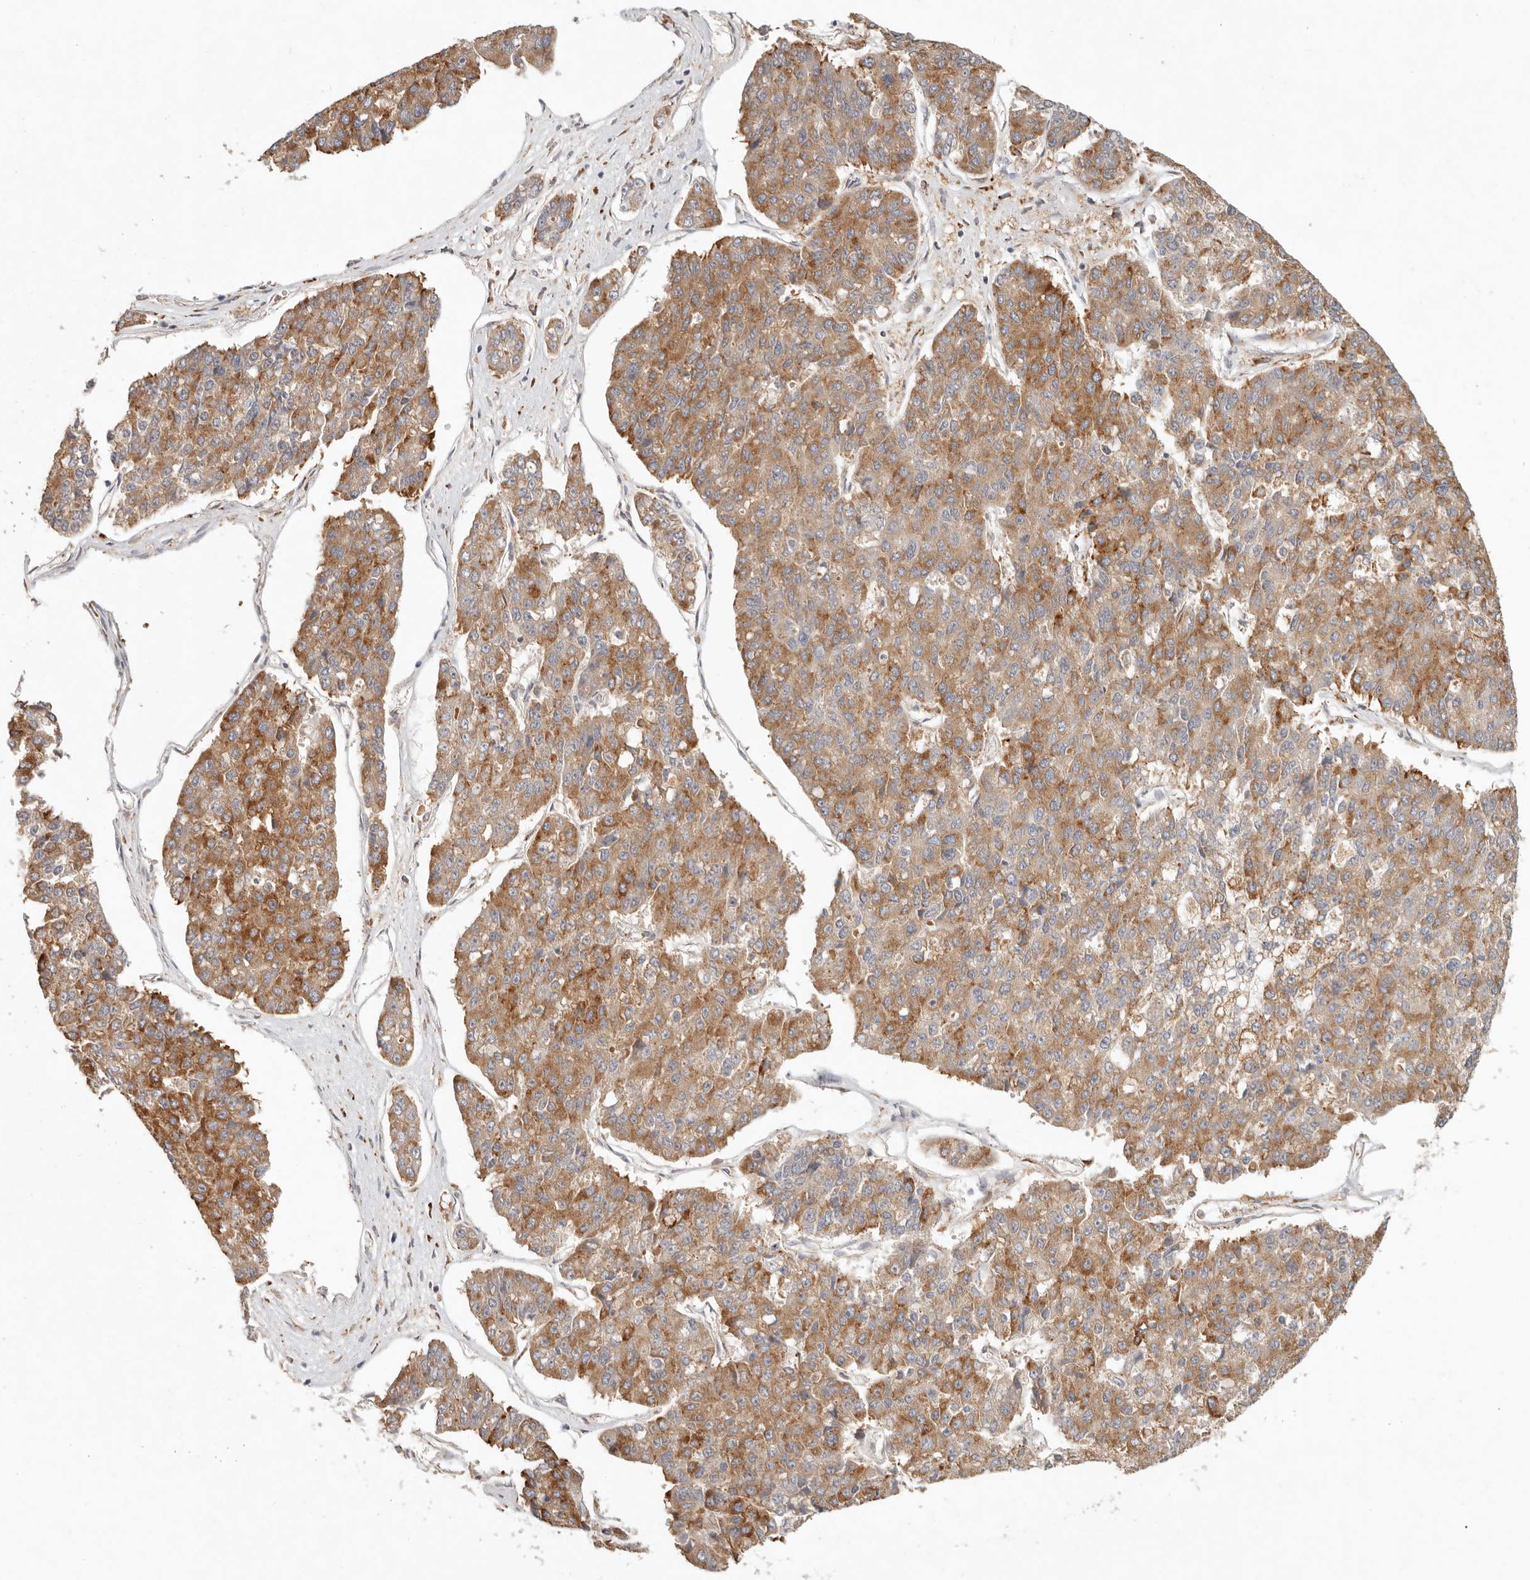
{"staining": {"intensity": "moderate", "quantity": ">75%", "location": "cytoplasmic/membranous"}, "tissue": "pancreatic cancer", "cell_type": "Tumor cells", "image_type": "cancer", "snomed": [{"axis": "morphology", "description": "Adenocarcinoma, NOS"}, {"axis": "topography", "description": "Pancreas"}], "caption": "Human pancreatic adenocarcinoma stained with a protein marker reveals moderate staining in tumor cells.", "gene": "ARHGEF10L", "patient": {"sex": "male", "age": 50}}